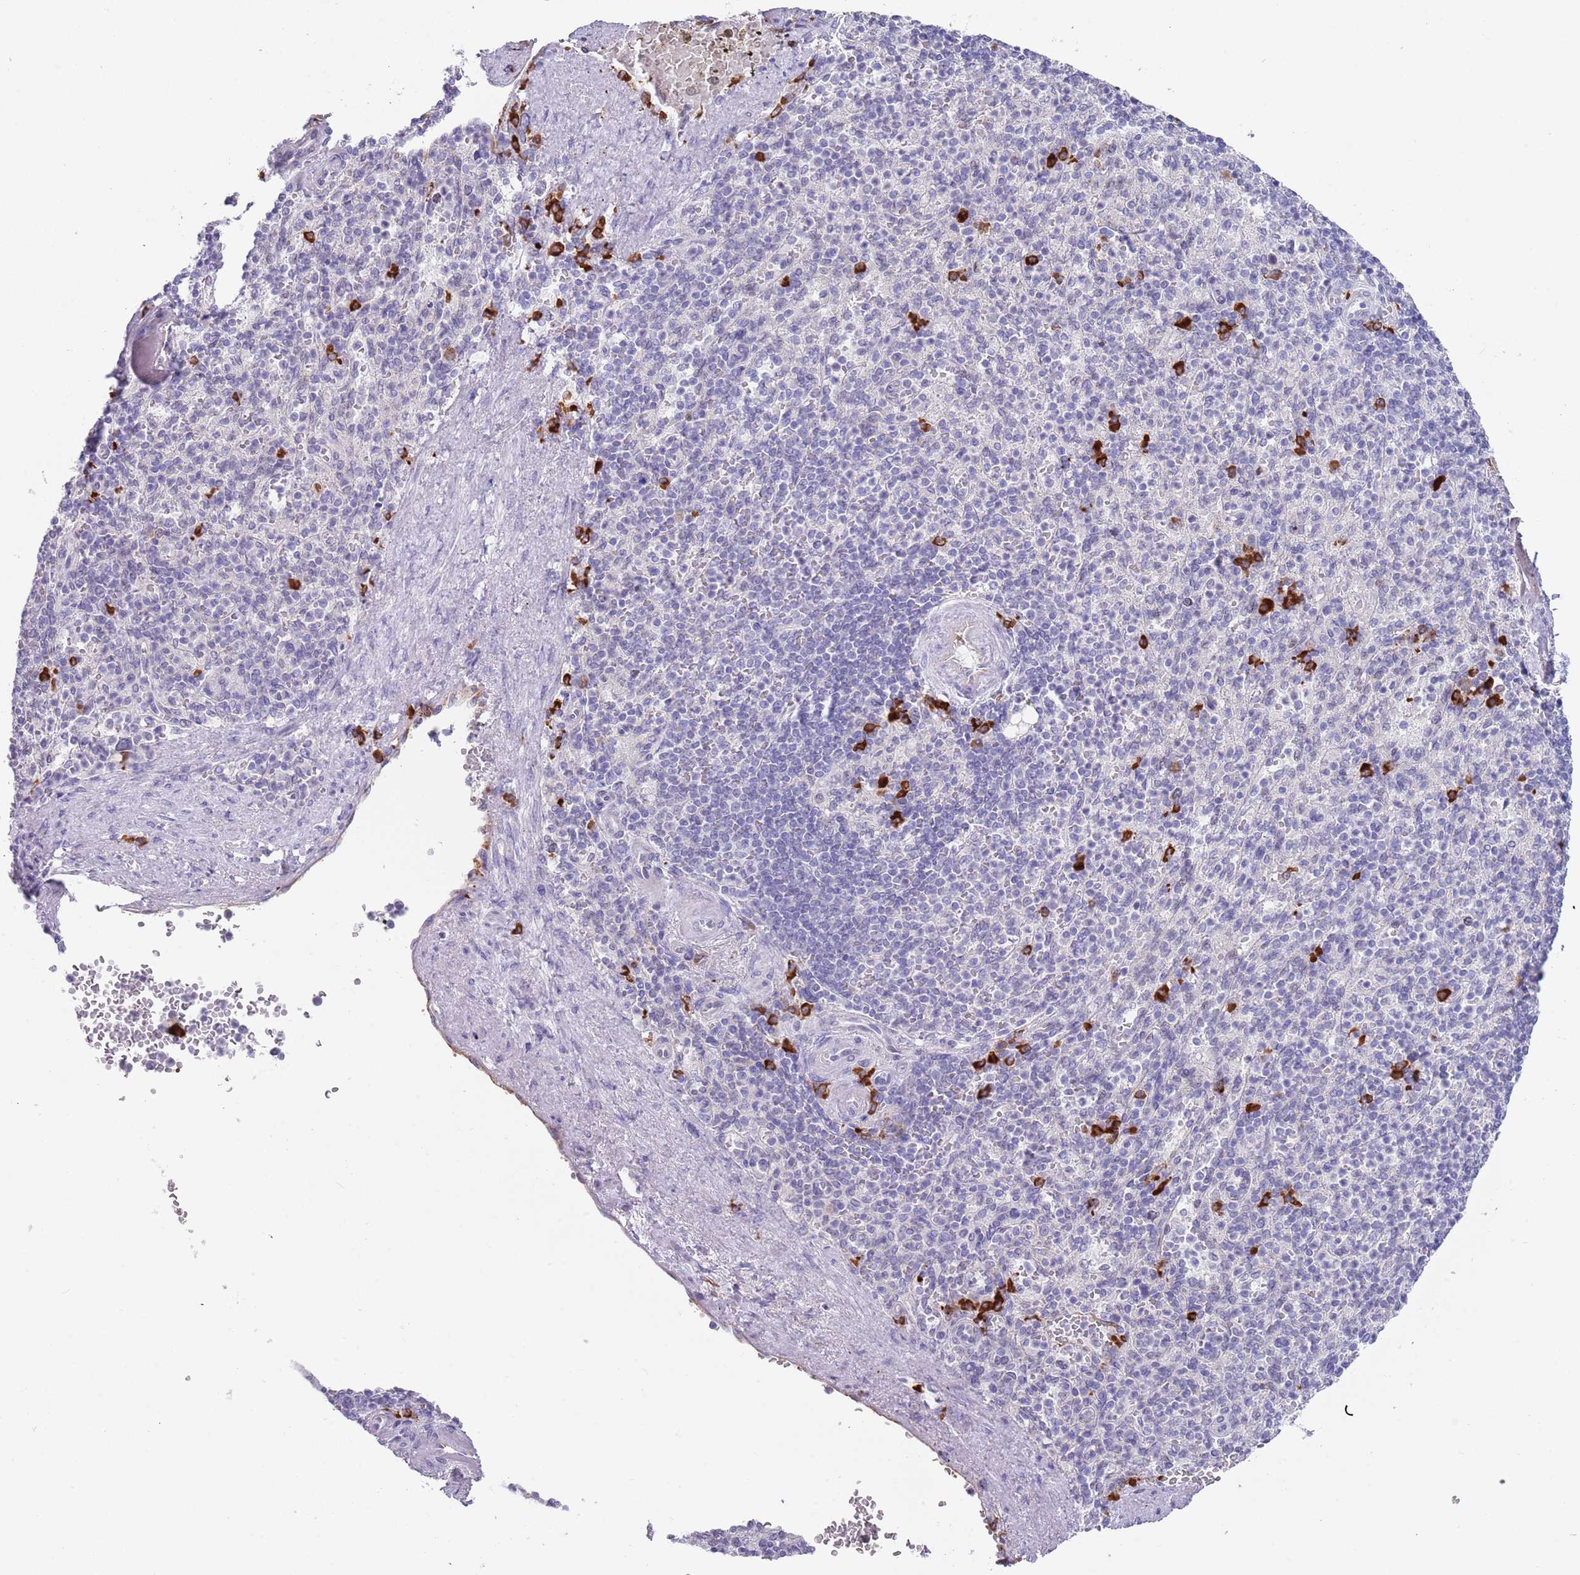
{"staining": {"intensity": "strong", "quantity": "<25%", "location": "cytoplasmic/membranous"}, "tissue": "spleen", "cell_type": "Cells in red pulp", "image_type": "normal", "snomed": [{"axis": "morphology", "description": "Normal tissue, NOS"}, {"axis": "topography", "description": "Spleen"}], "caption": "High-magnification brightfield microscopy of benign spleen stained with DAB (3,3'-diaminobenzidine) (brown) and counterstained with hematoxylin (blue). cells in red pulp exhibit strong cytoplasmic/membranous expression is identified in about<25% of cells. (Stains: DAB (3,3'-diaminobenzidine) in brown, nuclei in blue, Microscopy: brightfield microscopy at high magnification).", "gene": "TNRC6C", "patient": {"sex": "female", "age": 74}}